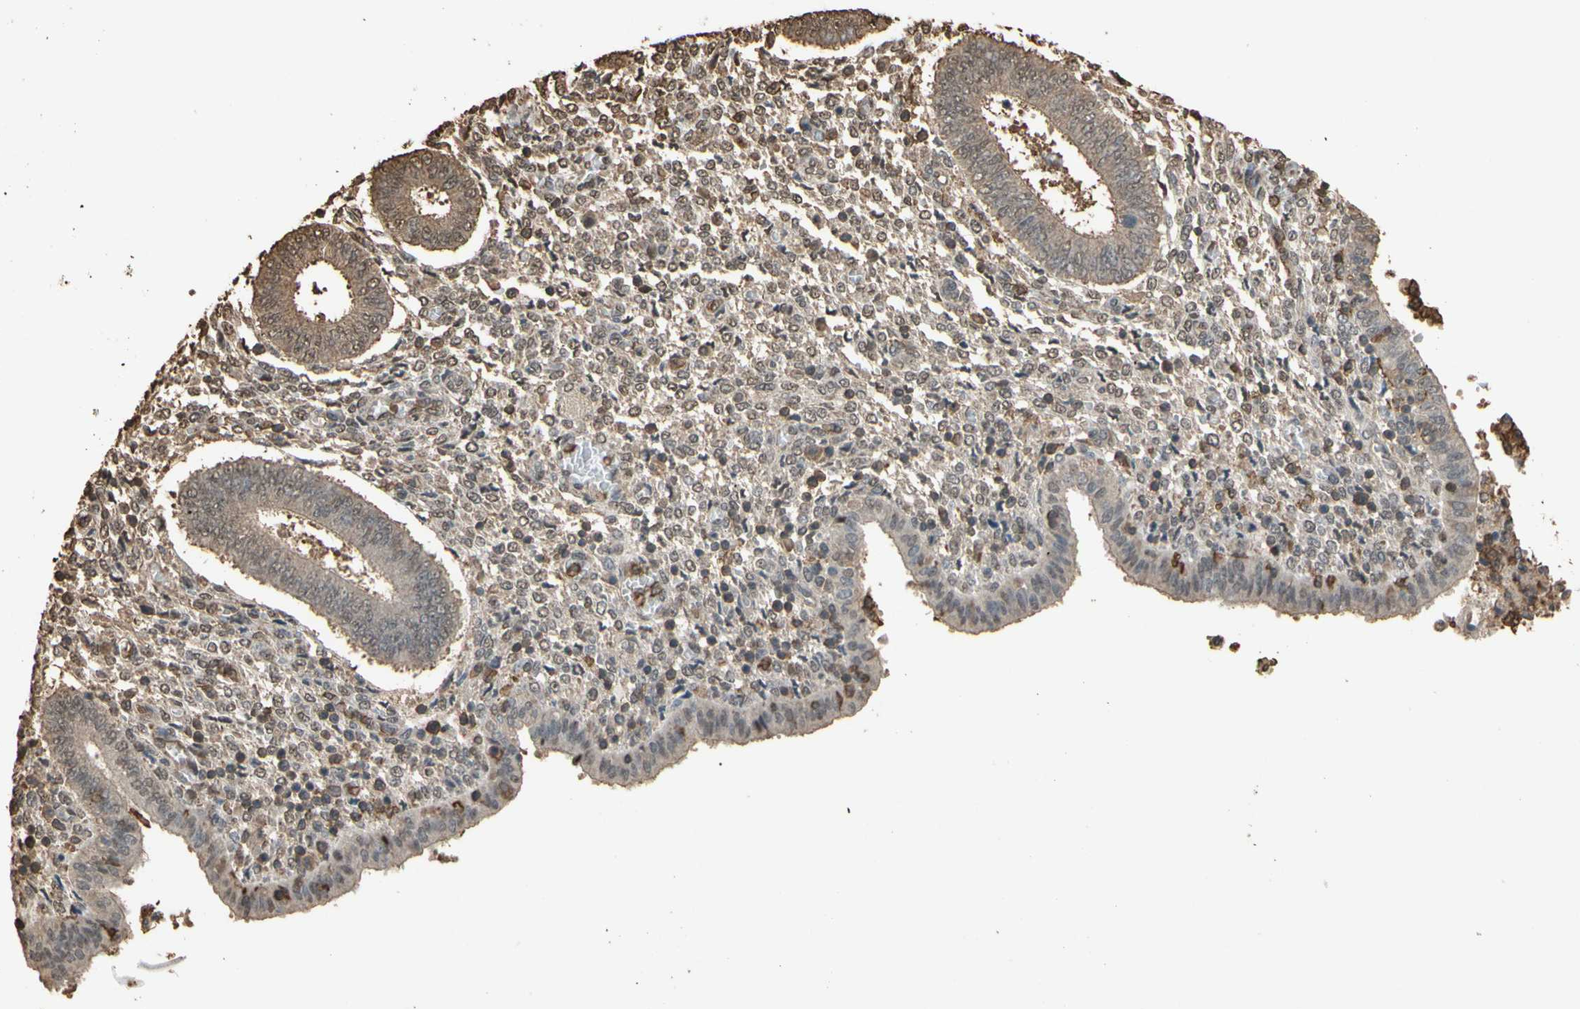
{"staining": {"intensity": "moderate", "quantity": "25%-75%", "location": "cytoplasmic/membranous"}, "tissue": "endometrium", "cell_type": "Cells in endometrial stroma", "image_type": "normal", "snomed": [{"axis": "morphology", "description": "Normal tissue, NOS"}, {"axis": "topography", "description": "Endometrium"}], "caption": "Immunohistochemical staining of normal endometrium shows medium levels of moderate cytoplasmic/membranous staining in about 25%-75% of cells in endometrial stroma. The staining was performed using DAB (3,3'-diaminobenzidine) to visualize the protein expression in brown, while the nuclei were stained in blue with hematoxylin (Magnification: 20x).", "gene": "TNFSF13B", "patient": {"sex": "female", "age": 35}}